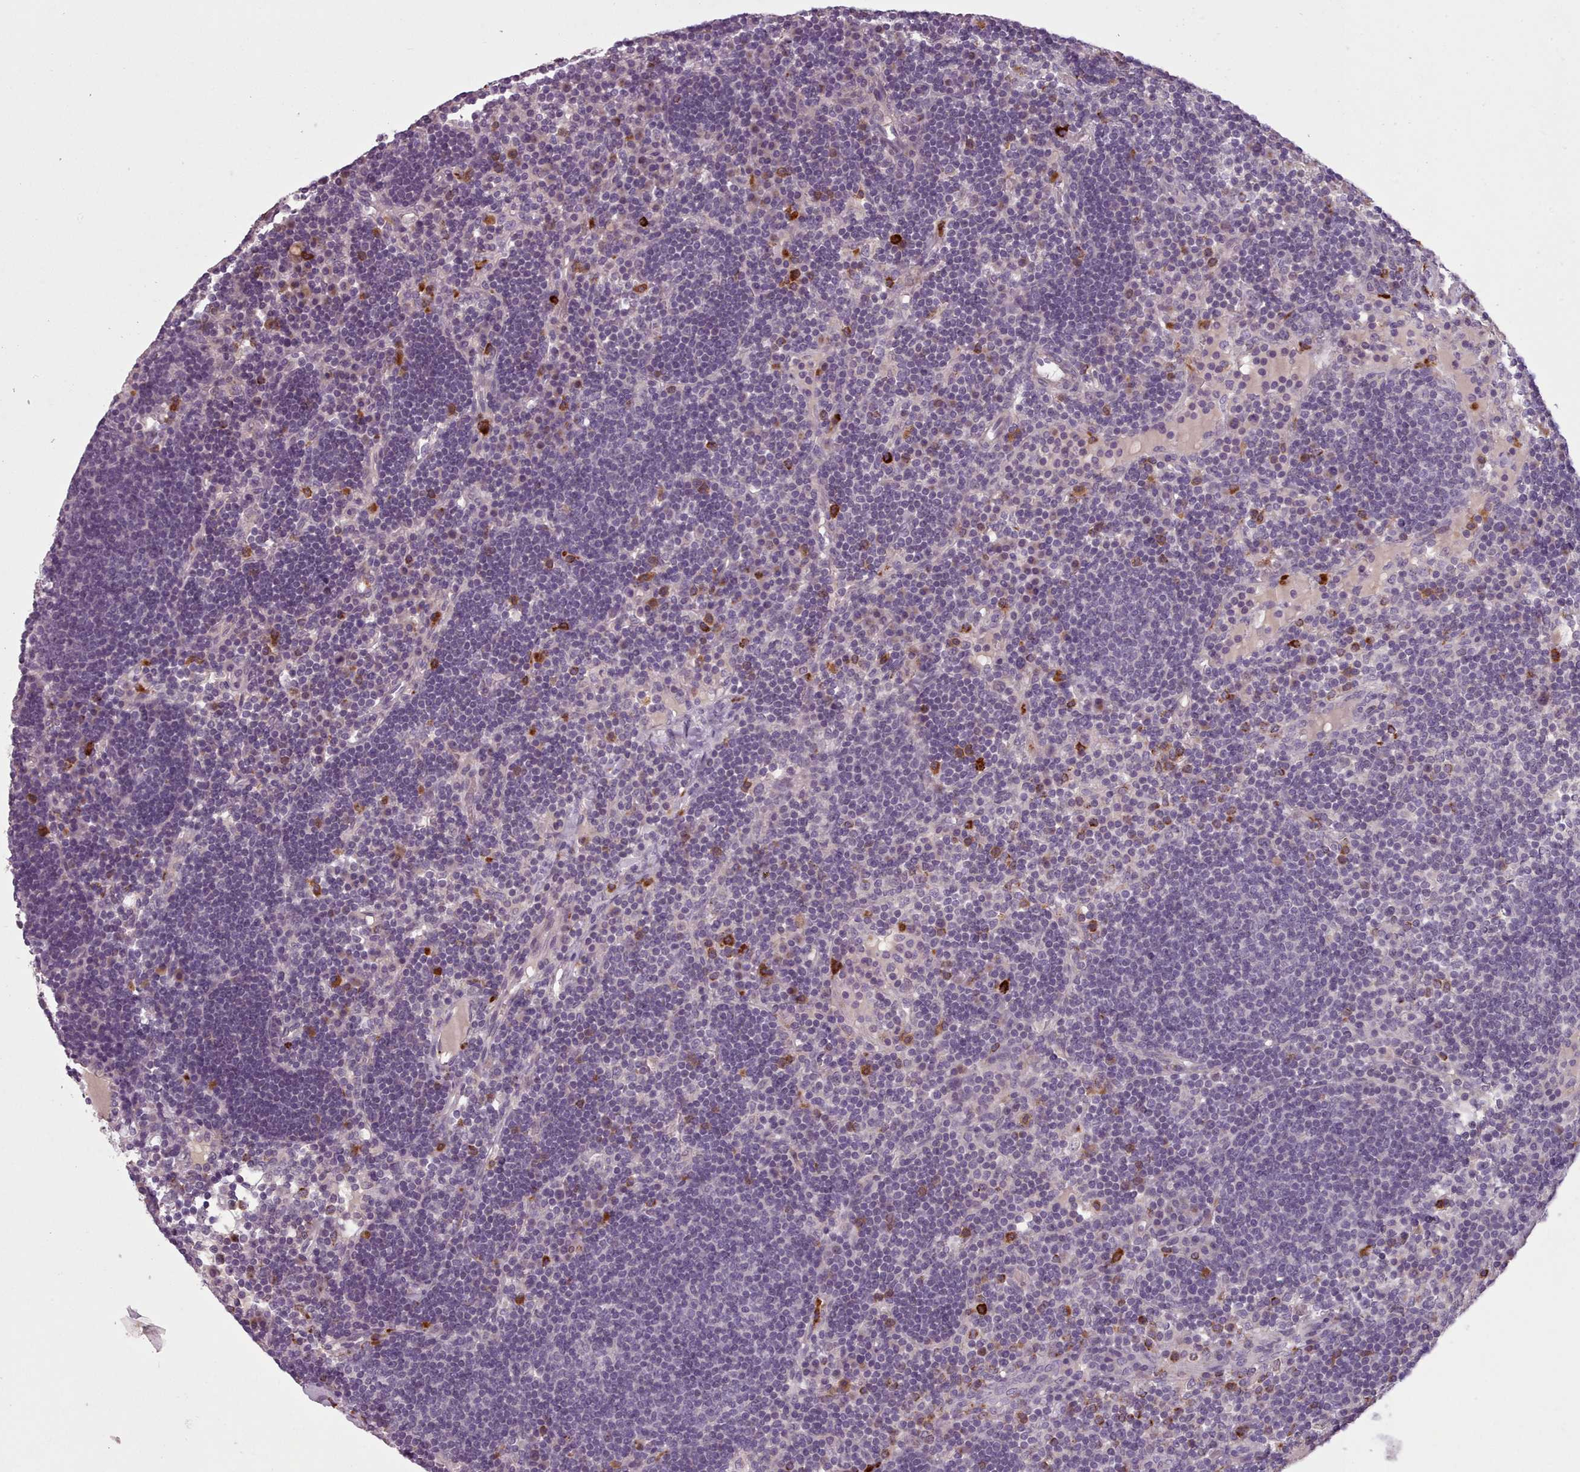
{"staining": {"intensity": "negative", "quantity": "none", "location": "none"}, "tissue": "lymph node", "cell_type": "Germinal center cells", "image_type": "normal", "snomed": [{"axis": "morphology", "description": "Normal tissue, NOS"}, {"axis": "topography", "description": "Lymph node"}], "caption": "This is a micrograph of immunohistochemistry staining of unremarkable lymph node, which shows no staining in germinal center cells.", "gene": "LAPTM5", "patient": {"sex": "male", "age": 53}}